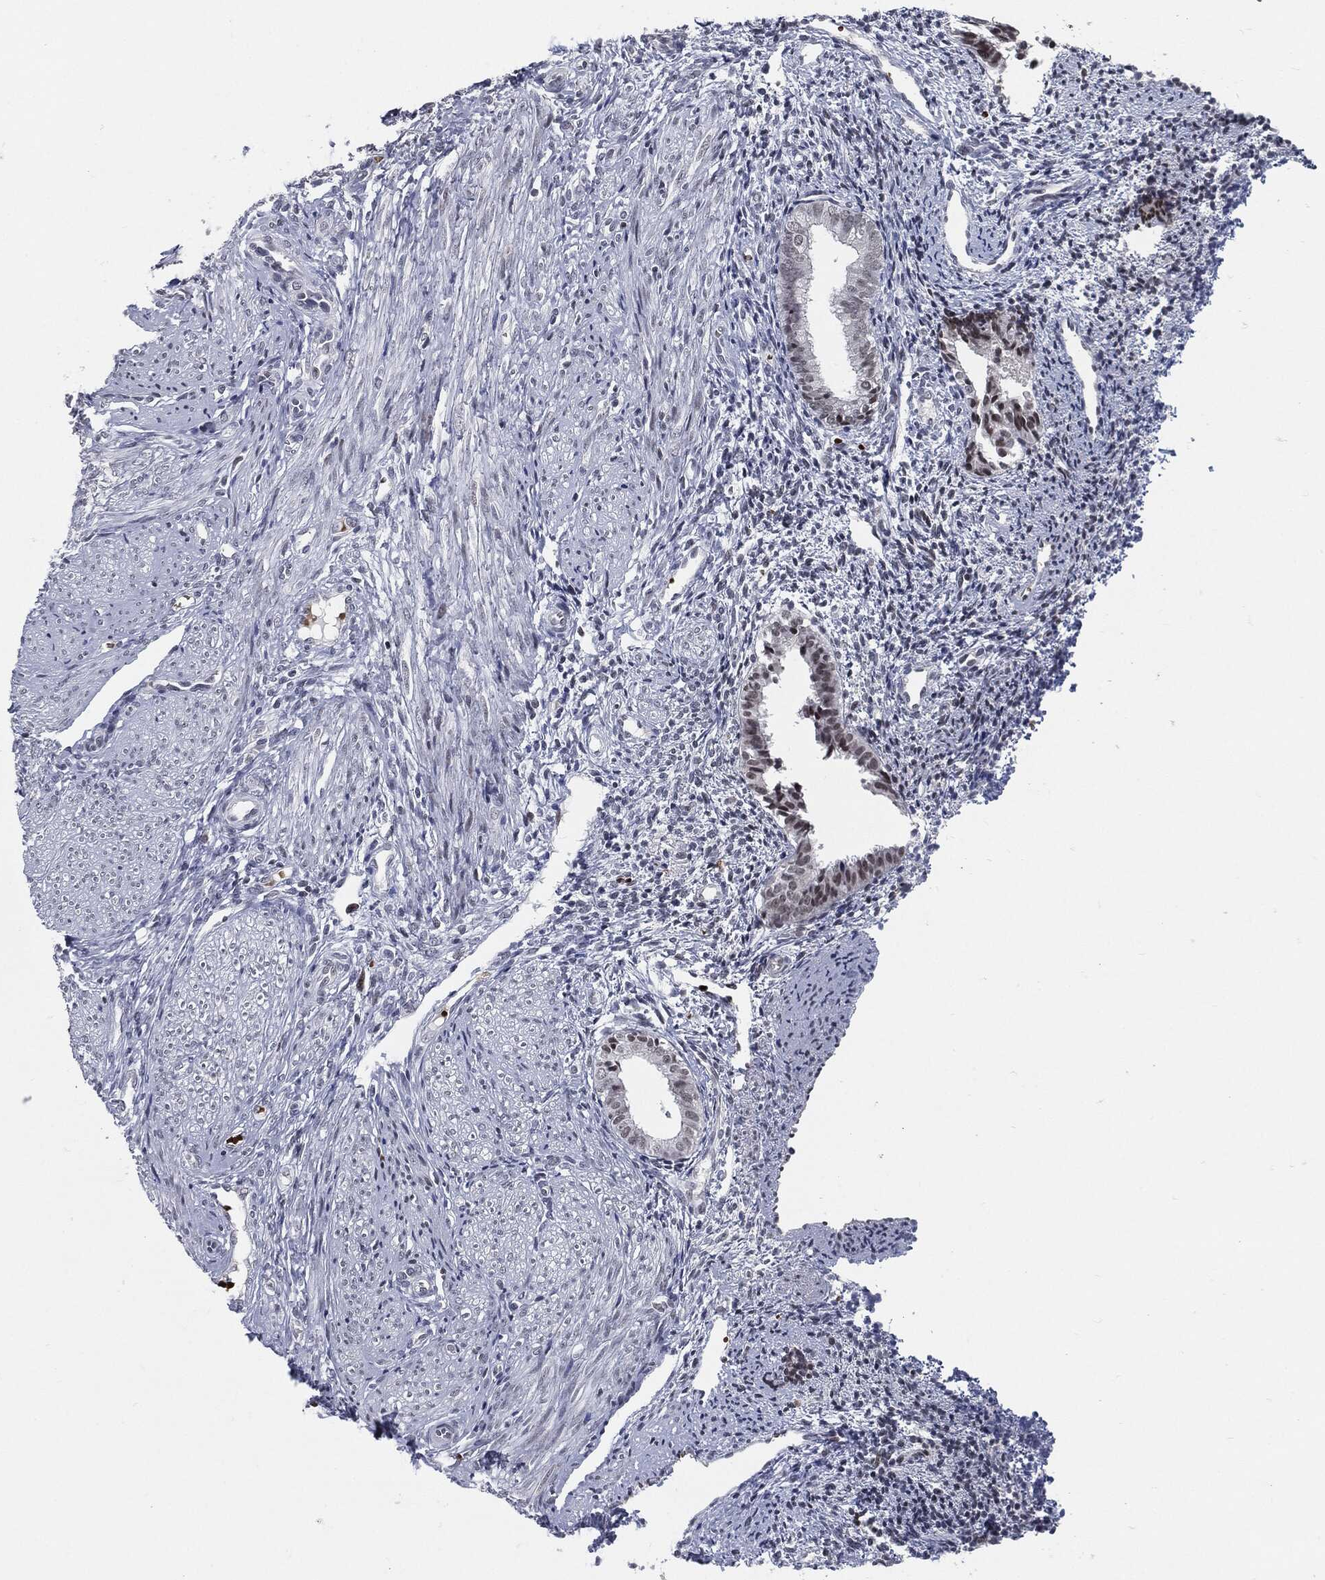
{"staining": {"intensity": "negative", "quantity": "none", "location": "none"}, "tissue": "endometrium", "cell_type": "Cells in endometrial stroma", "image_type": "normal", "snomed": [{"axis": "morphology", "description": "Normal tissue, NOS"}, {"axis": "topography", "description": "Endometrium"}], "caption": "IHC photomicrograph of unremarkable endometrium: human endometrium stained with DAB (3,3'-diaminobenzidine) shows no significant protein staining in cells in endometrial stroma.", "gene": "ANXA1", "patient": {"sex": "female", "age": 47}}